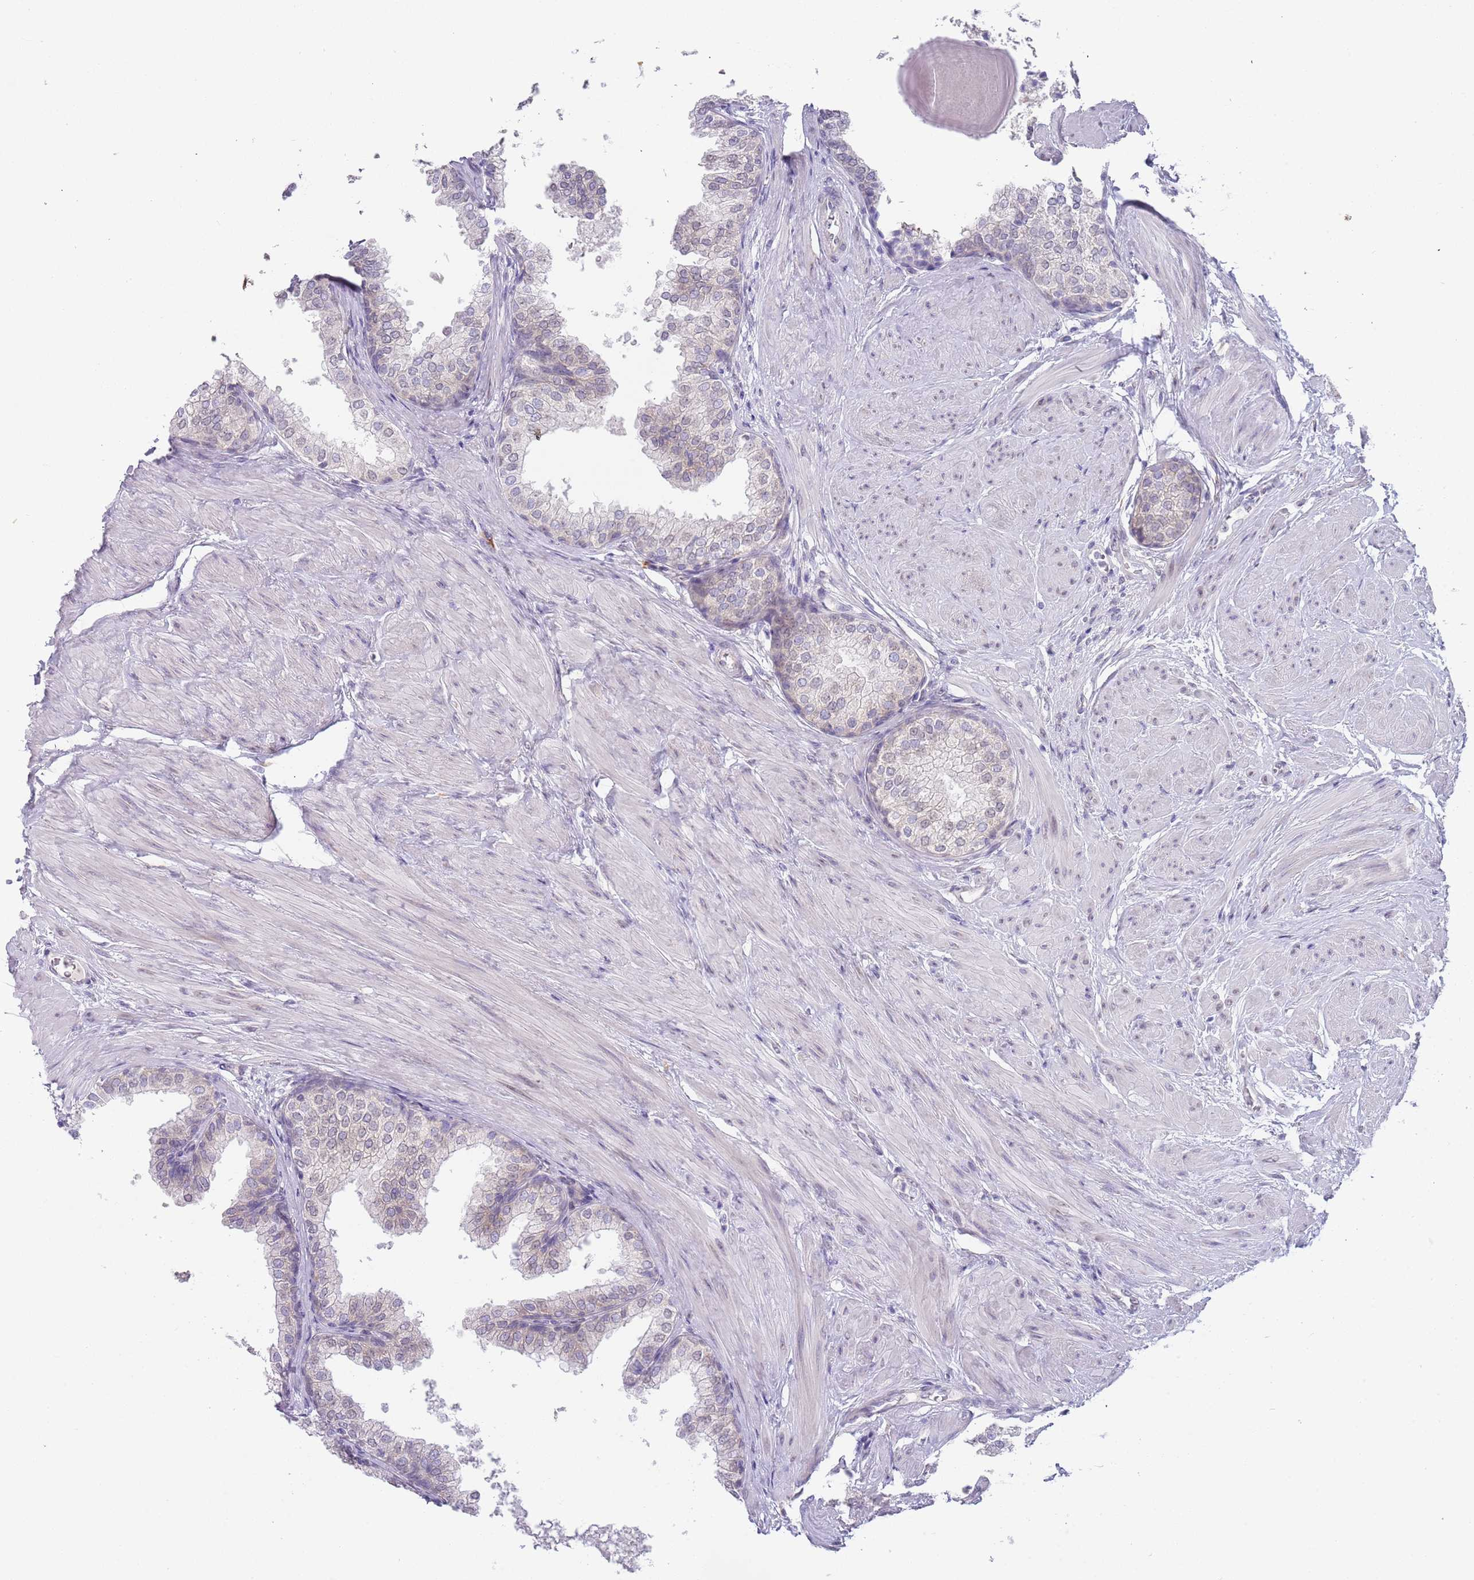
{"staining": {"intensity": "negative", "quantity": "none", "location": "none"}, "tissue": "prostate", "cell_type": "Glandular cells", "image_type": "normal", "snomed": [{"axis": "morphology", "description": "Normal tissue, NOS"}, {"axis": "topography", "description": "Prostate"}], "caption": "Micrograph shows no significant protein expression in glandular cells of normal prostate.", "gene": "TNRC6C", "patient": {"sex": "male", "age": 48}}